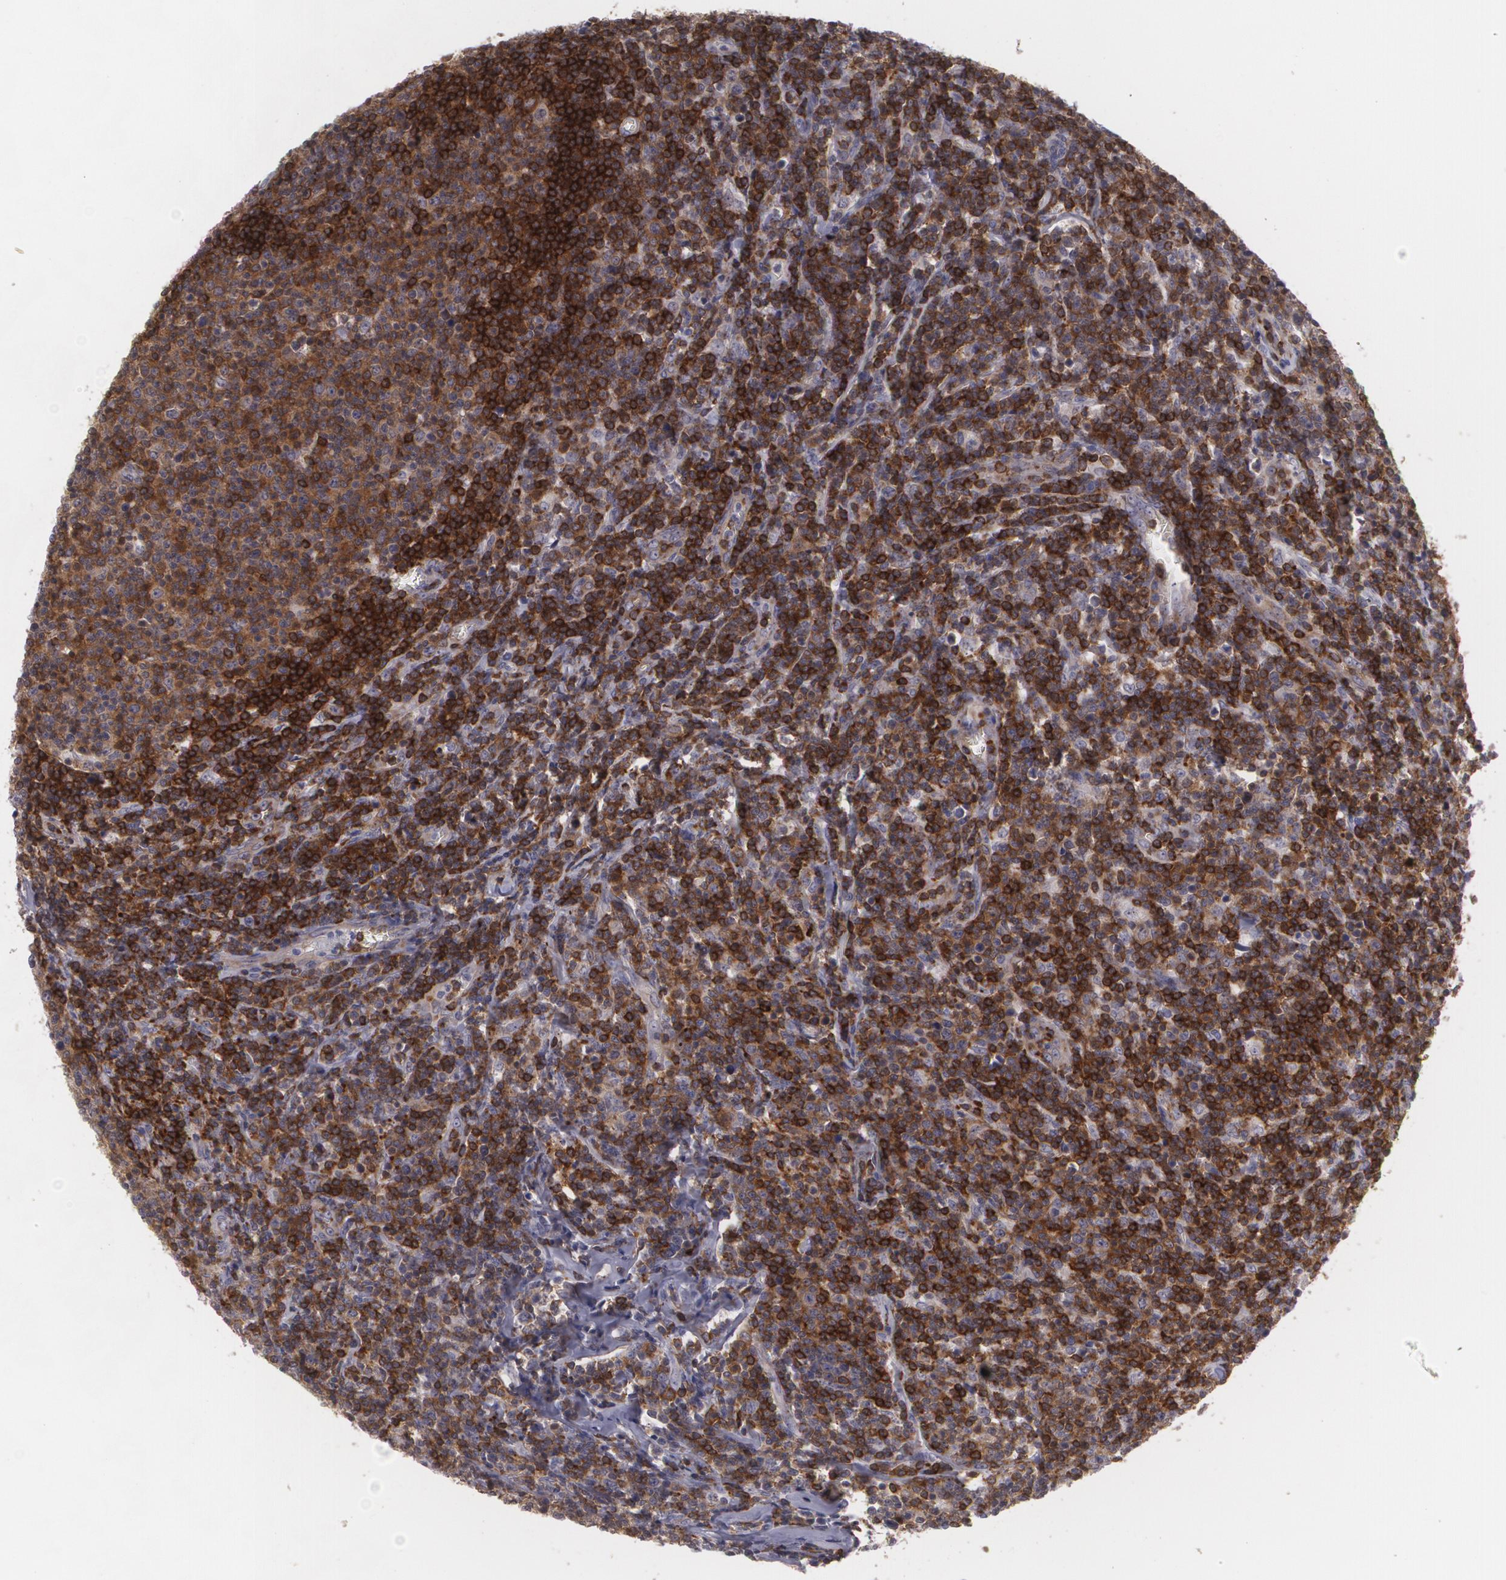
{"staining": {"intensity": "strong", "quantity": ">75%", "location": "cytoplasmic/membranous"}, "tissue": "lymphoma", "cell_type": "Tumor cells", "image_type": "cancer", "snomed": [{"axis": "morphology", "description": "Malignant lymphoma, non-Hodgkin's type, Low grade"}, {"axis": "topography", "description": "Lymph node"}], "caption": "Brown immunohistochemical staining in low-grade malignant lymphoma, non-Hodgkin's type shows strong cytoplasmic/membranous positivity in about >75% of tumor cells.", "gene": "BIN1", "patient": {"sex": "male", "age": 74}}